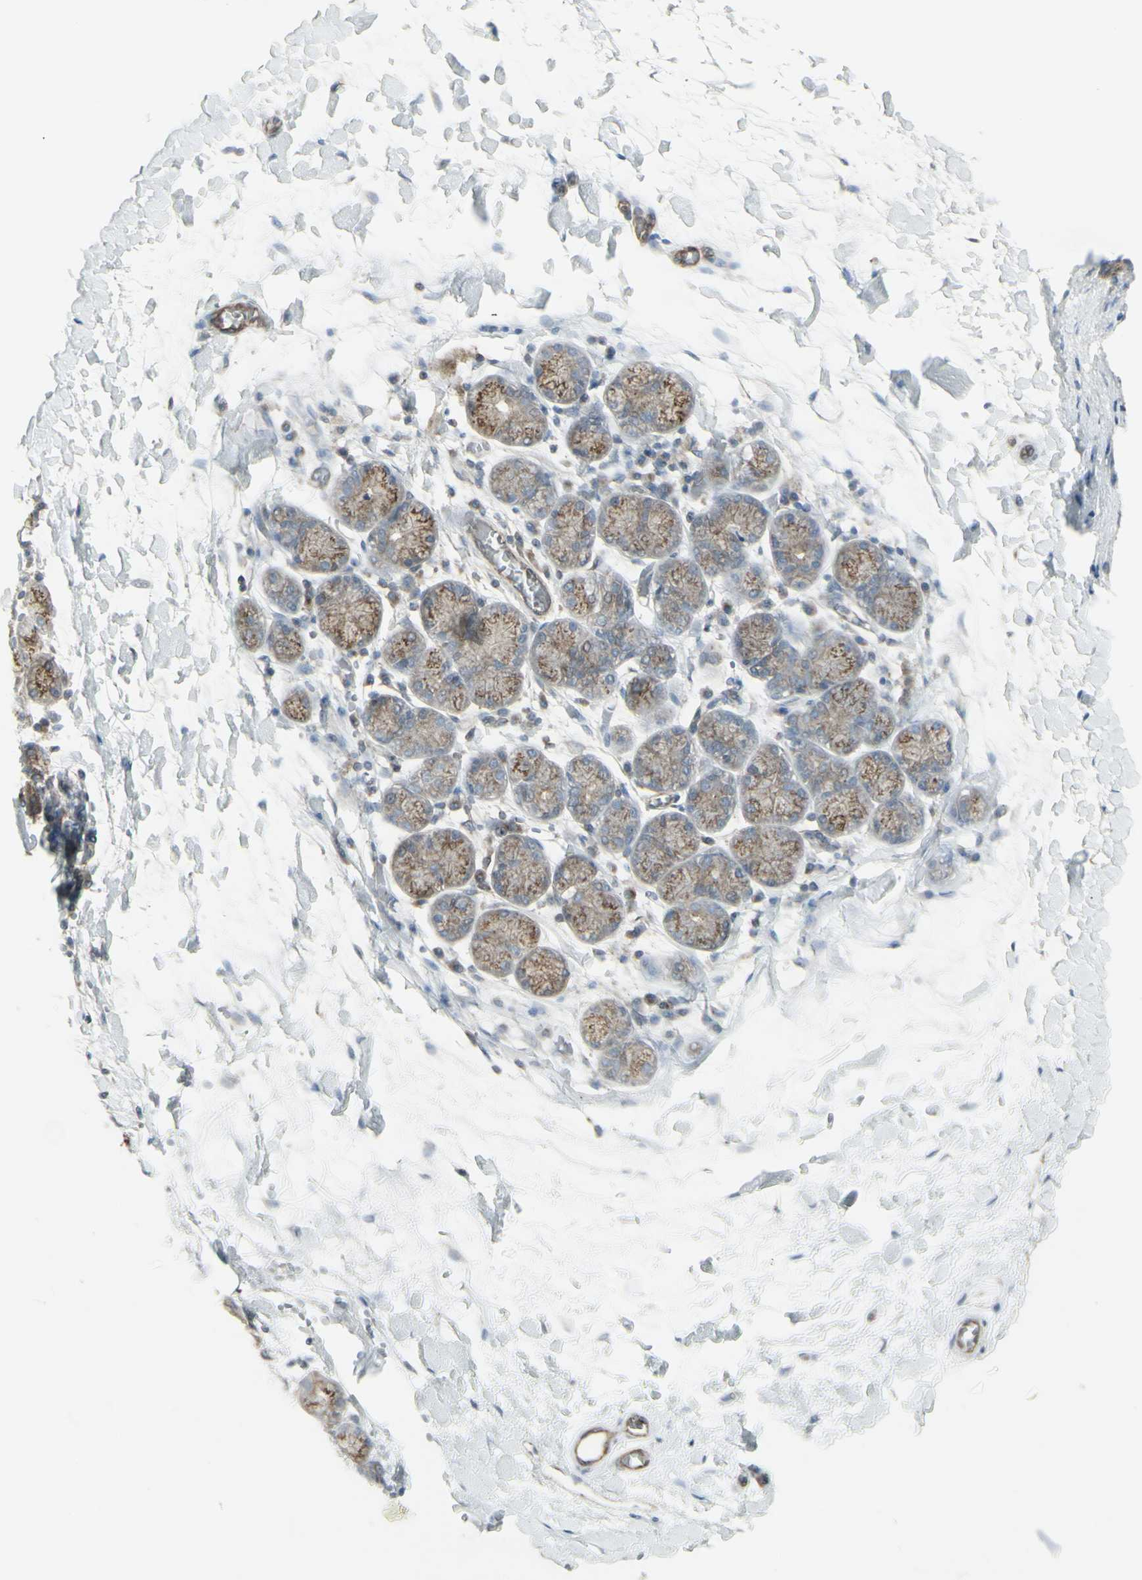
{"staining": {"intensity": "moderate", "quantity": "25%-75%", "location": "cytoplasmic/membranous"}, "tissue": "salivary gland", "cell_type": "Glandular cells", "image_type": "normal", "snomed": [{"axis": "morphology", "description": "Normal tissue, NOS"}, {"axis": "topography", "description": "Salivary gland"}], "caption": "Immunohistochemical staining of unremarkable human salivary gland displays 25%-75% levels of moderate cytoplasmic/membranous protein positivity in about 25%-75% of glandular cells. The staining was performed using DAB (3,3'-diaminobenzidine), with brown indicating positive protein expression. Nuclei are stained blue with hematoxylin.", "gene": "GALNT6", "patient": {"sex": "female", "age": 24}}